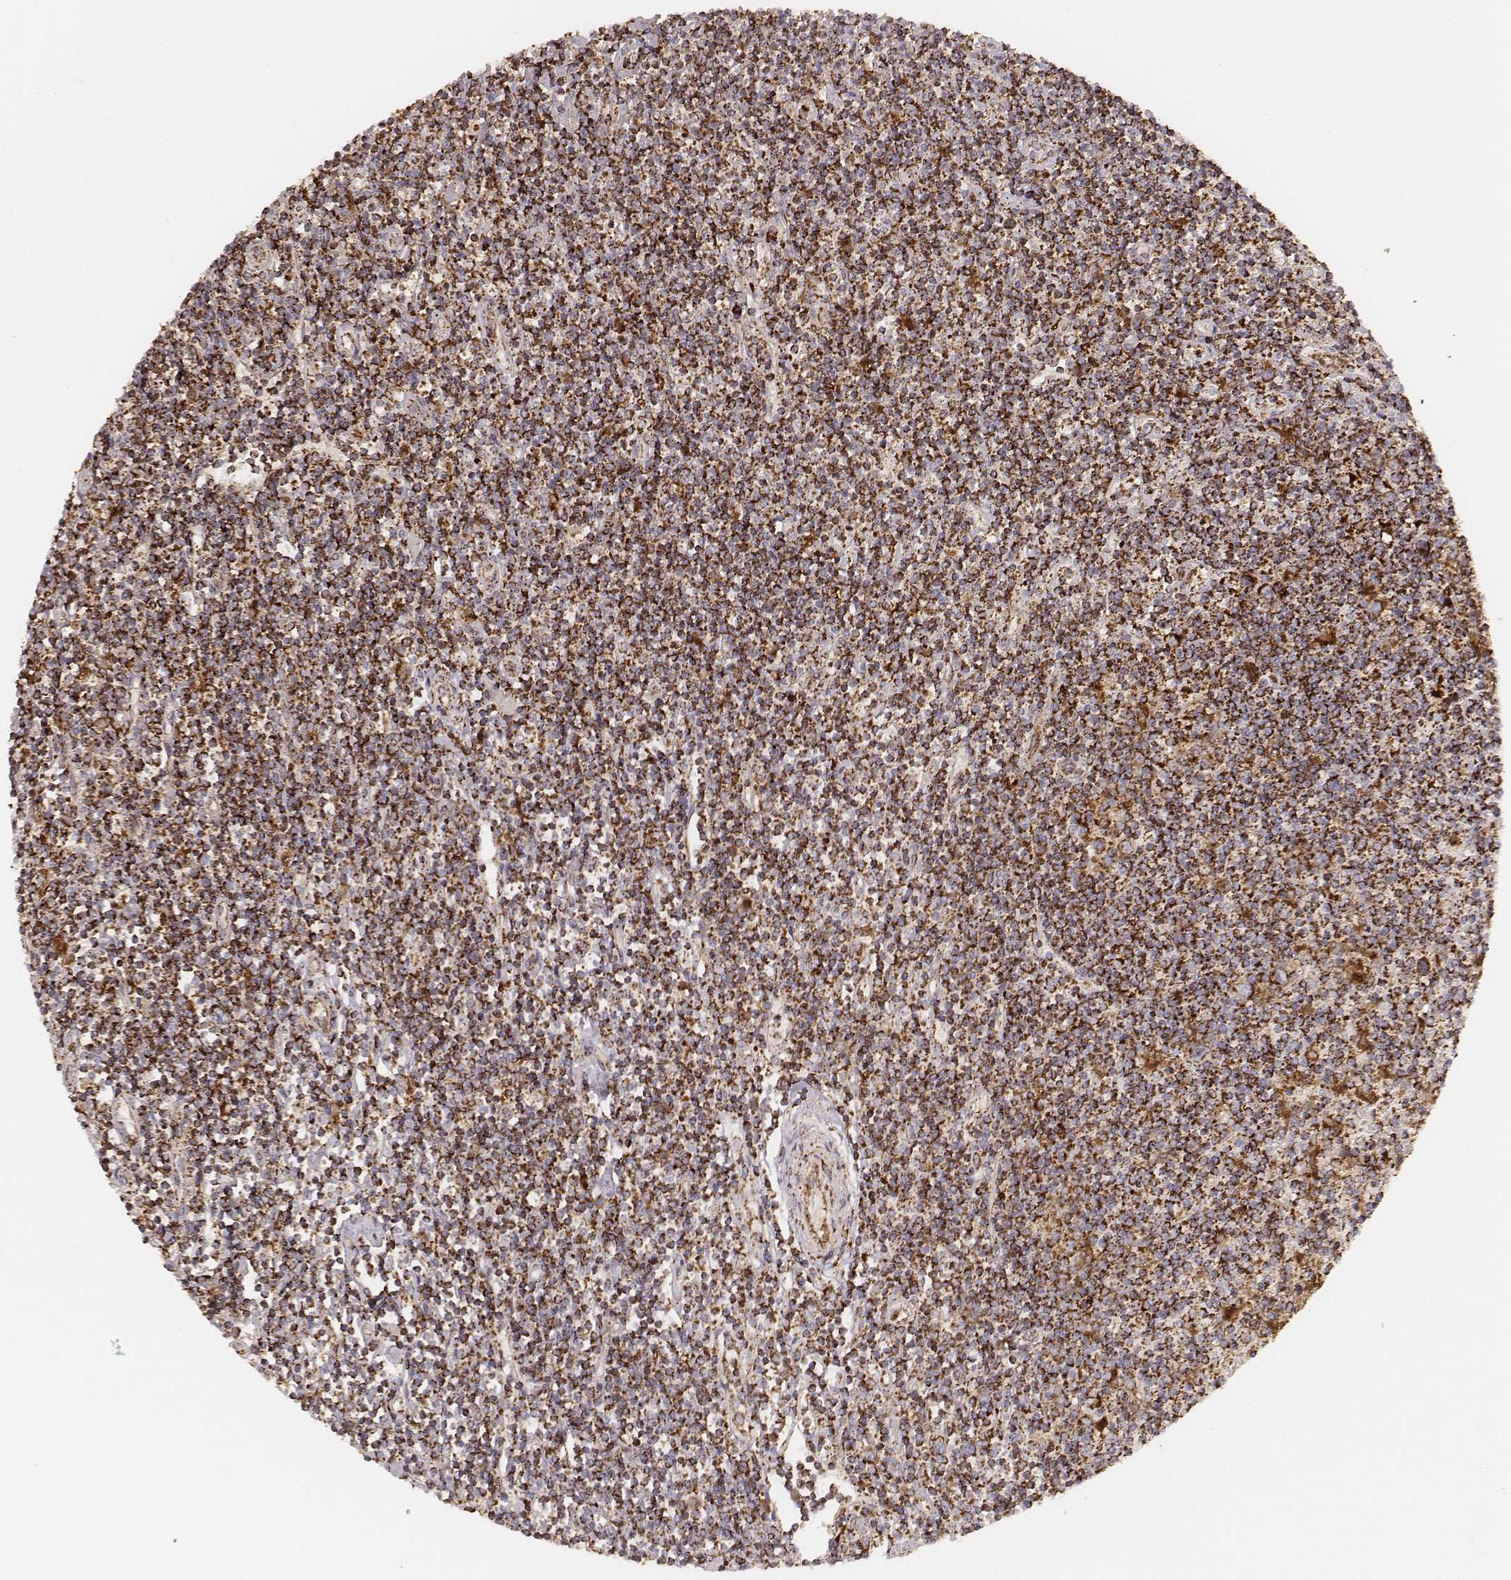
{"staining": {"intensity": "strong", "quantity": ">75%", "location": "cytoplasmic/membranous"}, "tissue": "lymphoma", "cell_type": "Tumor cells", "image_type": "cancer", "snomed": [{"axis": "morphology", "description": "Hodgkin's disease, NOS"}, {"axis": "topography", "description": "Lymph node"}], "caption": "Protein analysis of Hodgkin's disease tissue reveals strong cytoplasmic/membranous staining in about >75% of tumor cells. Nuclei are stained in blue.", "gene": "CS", "patient": {"sex": "male", "age": 40}}